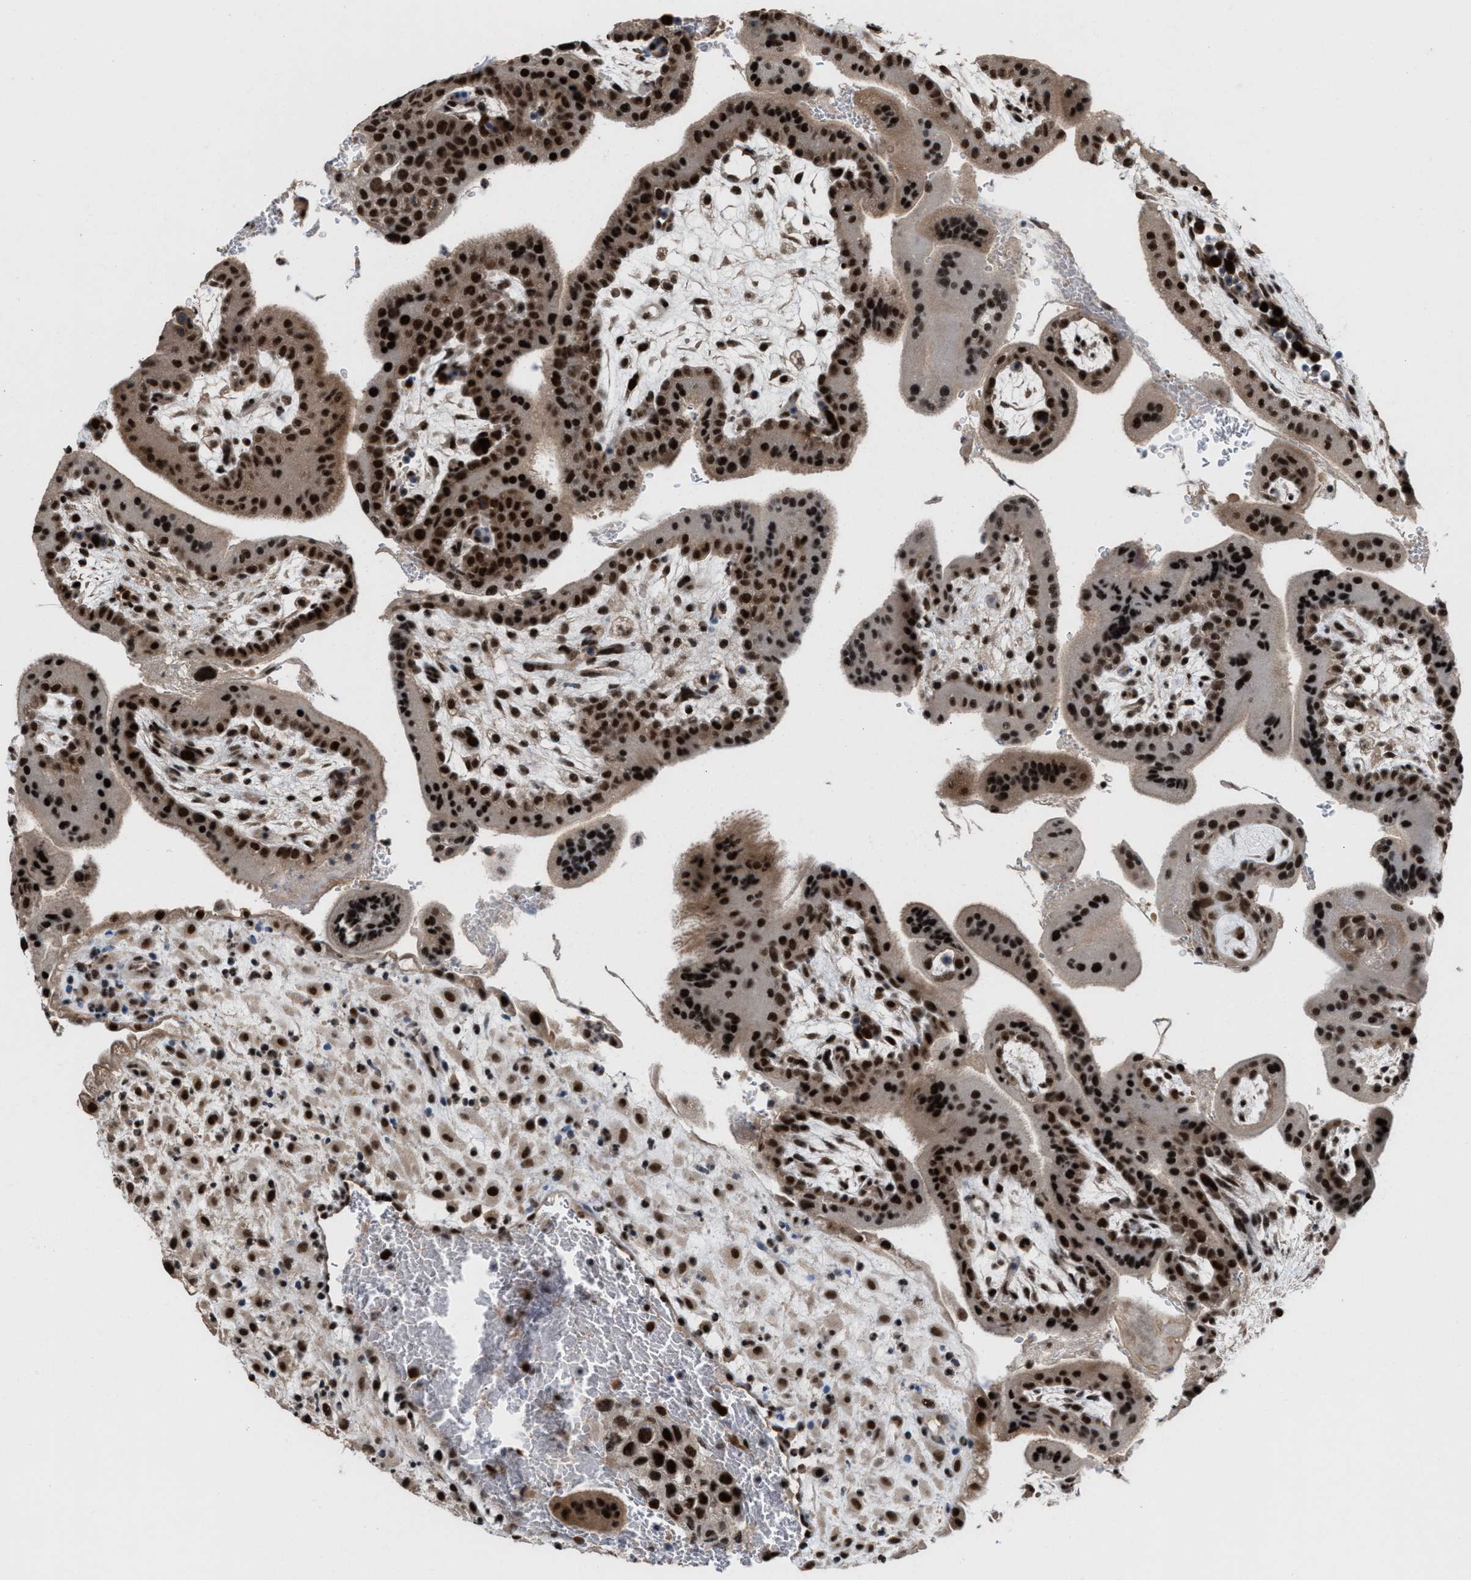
{"staining": {"intensity": "strong", "quantity": ">75%", "location": "cytoplasmic/membranous,nuclear"}, "tissue": "placenta", "cell_type": "Decidual cells", "image_type": "normal", "snomed": [{"axis": "morphology", "description": "Normal tissue, NOS"}, {"axis": "topography", "description": "Placenta"}], "caption": "High-magnification brightfield microscopy of unremarkable placenta stained with DAB (3,3'-diaminobenzidine) (brown) and counterstained with hematoxylin (blue). decidual cells exhibit strong cytoplasmic/membranous,nuclear staining is seen in approximately>75% of cells. The protein is shown in brown color, while the nuclei are stained blue.", "gene": "PRPF4", "patient": {"sex": "female", "age": 35}}